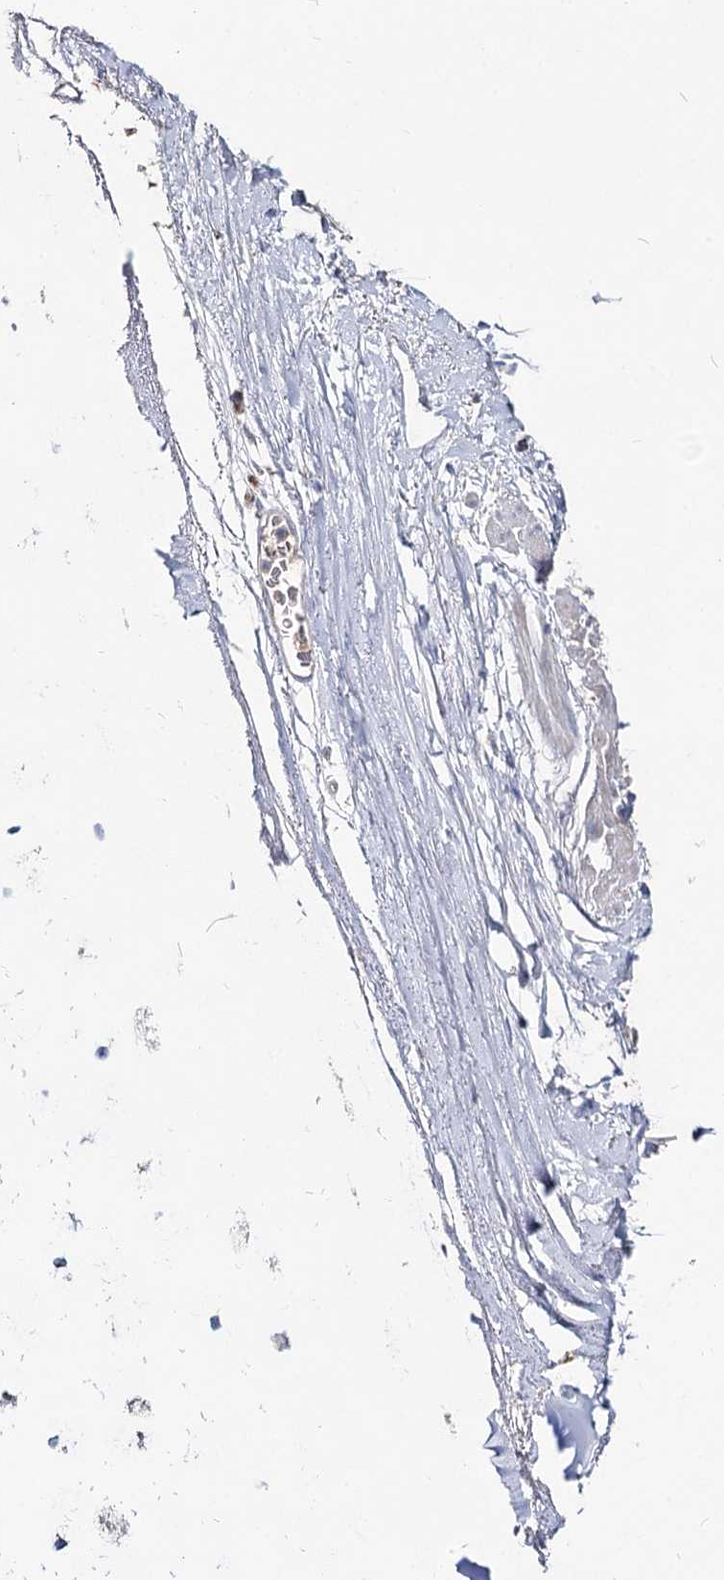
{"staining": {"intensity": "negative", "quantity": "none", "location": "none"}, "tissue": "adipose tissue", "cell_type": "Adipocytes", "image_type": "normal", "snomed": [{"axis": "morphology", "description": "Normal tissue, NOS"}, {"axis": "topography", "description": "Lymph node"}, {"axis": "topography", "description": "Bronchus"}], "caption": "High power microscopy micrograph of an IHC histopathology image of unremarkable adipose tissue, revealing no significant staining in adipocytes.", "gene": "MCCC2", "patient": {"sex": "male", "age": 63}}